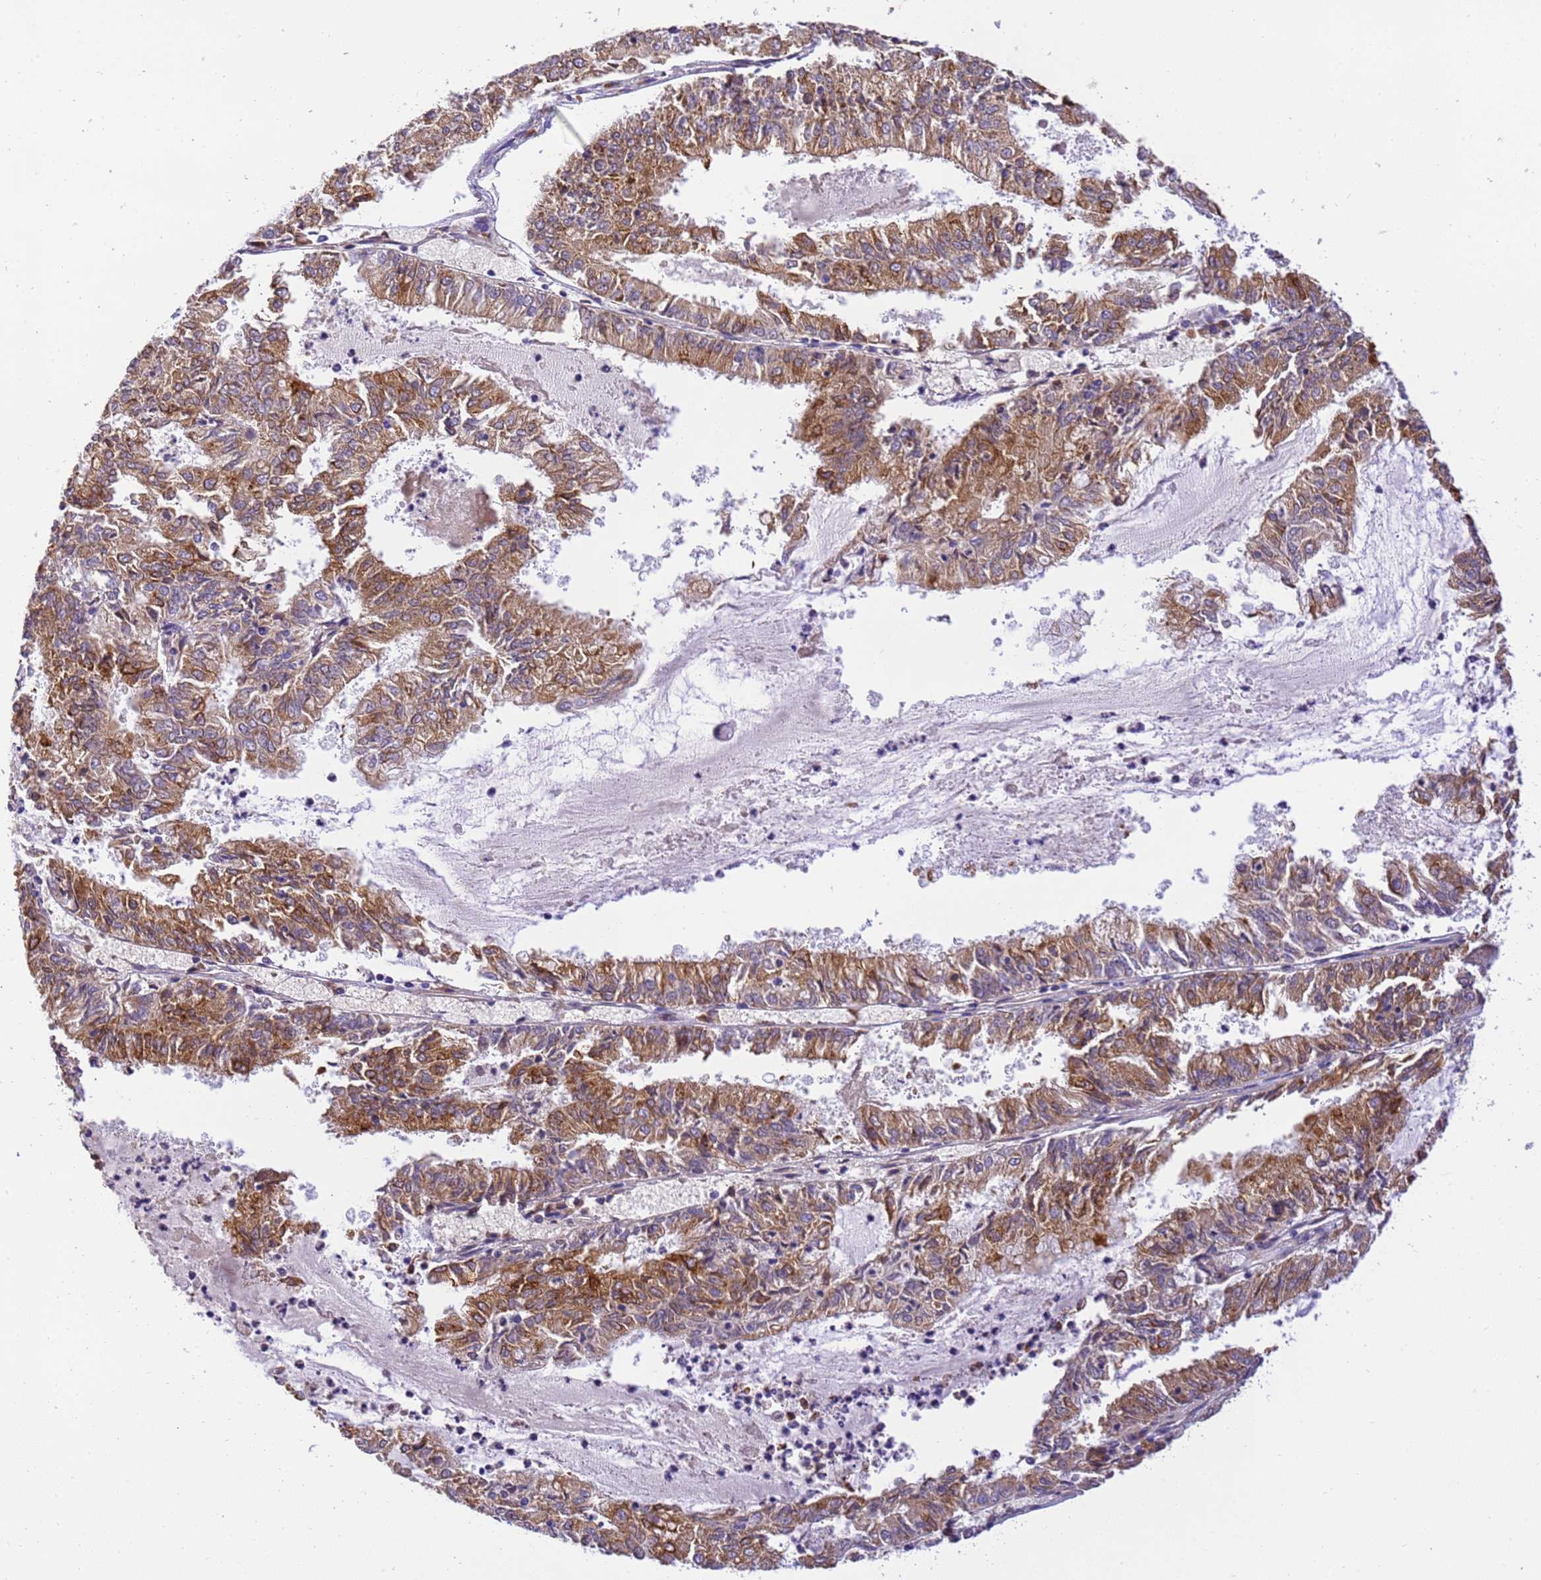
{"staining": {"intensity": "moderate", "quantity": ">75%", "location": "cytoplasmic/membranous"}, "tissue": "endometrial cancer", "cell_type": "Tumor cells", "image_type": "cancer", "snomed": [{"axis": "morphology", "description": "Adenocarcinoma, NOS"}, {"axis": "topography", "description": "Endometrium"}], "caption": "Endometrial cancer stained with IHC shows moderate cytoplasmic/membranous expression in about >75% of tumor cells.", "gene": "RHBDD3", "patient": {"sex": "female", "age": 57}}